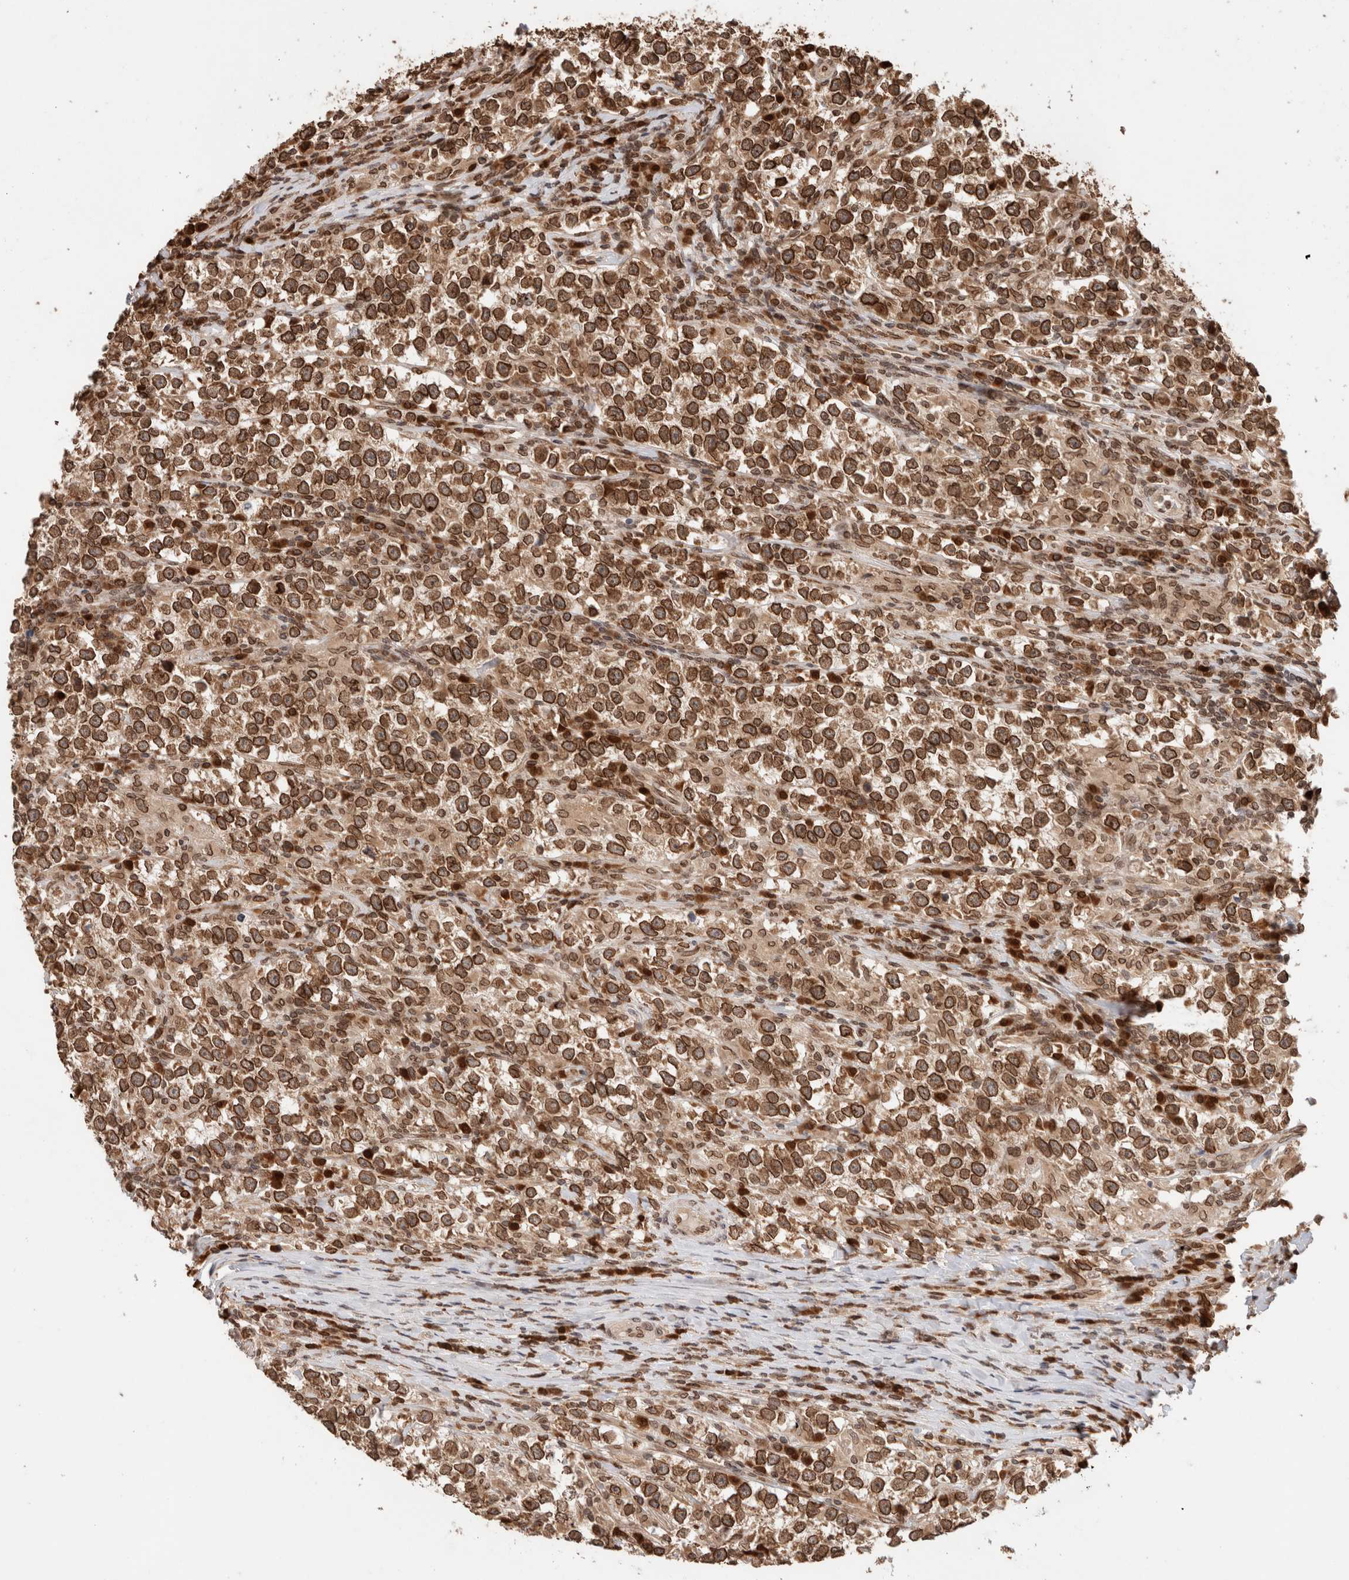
{"staining": {"intensity": "strong", "quantity": ">75%", "location": "cytoplasmic/membranous,nuclear"}, "tissue": "testis cancer", "cell_type": "Tumor cells", "image_type": "cancer", "snomed": [{"axis": "morphology", "description": "Normal tissue, NOS"}, {"axis": "morphology", "description": "Seminoma, NOS"}, {"axis": "topography", "description": "Testis"}], "caption": "Tumor cells display strong cytoplasmic/membranous and nuclear positivity in approximately >75% of cells in testis cancer.", "gene": "TPR", "patient": {"sex": "male", "age": 43}}